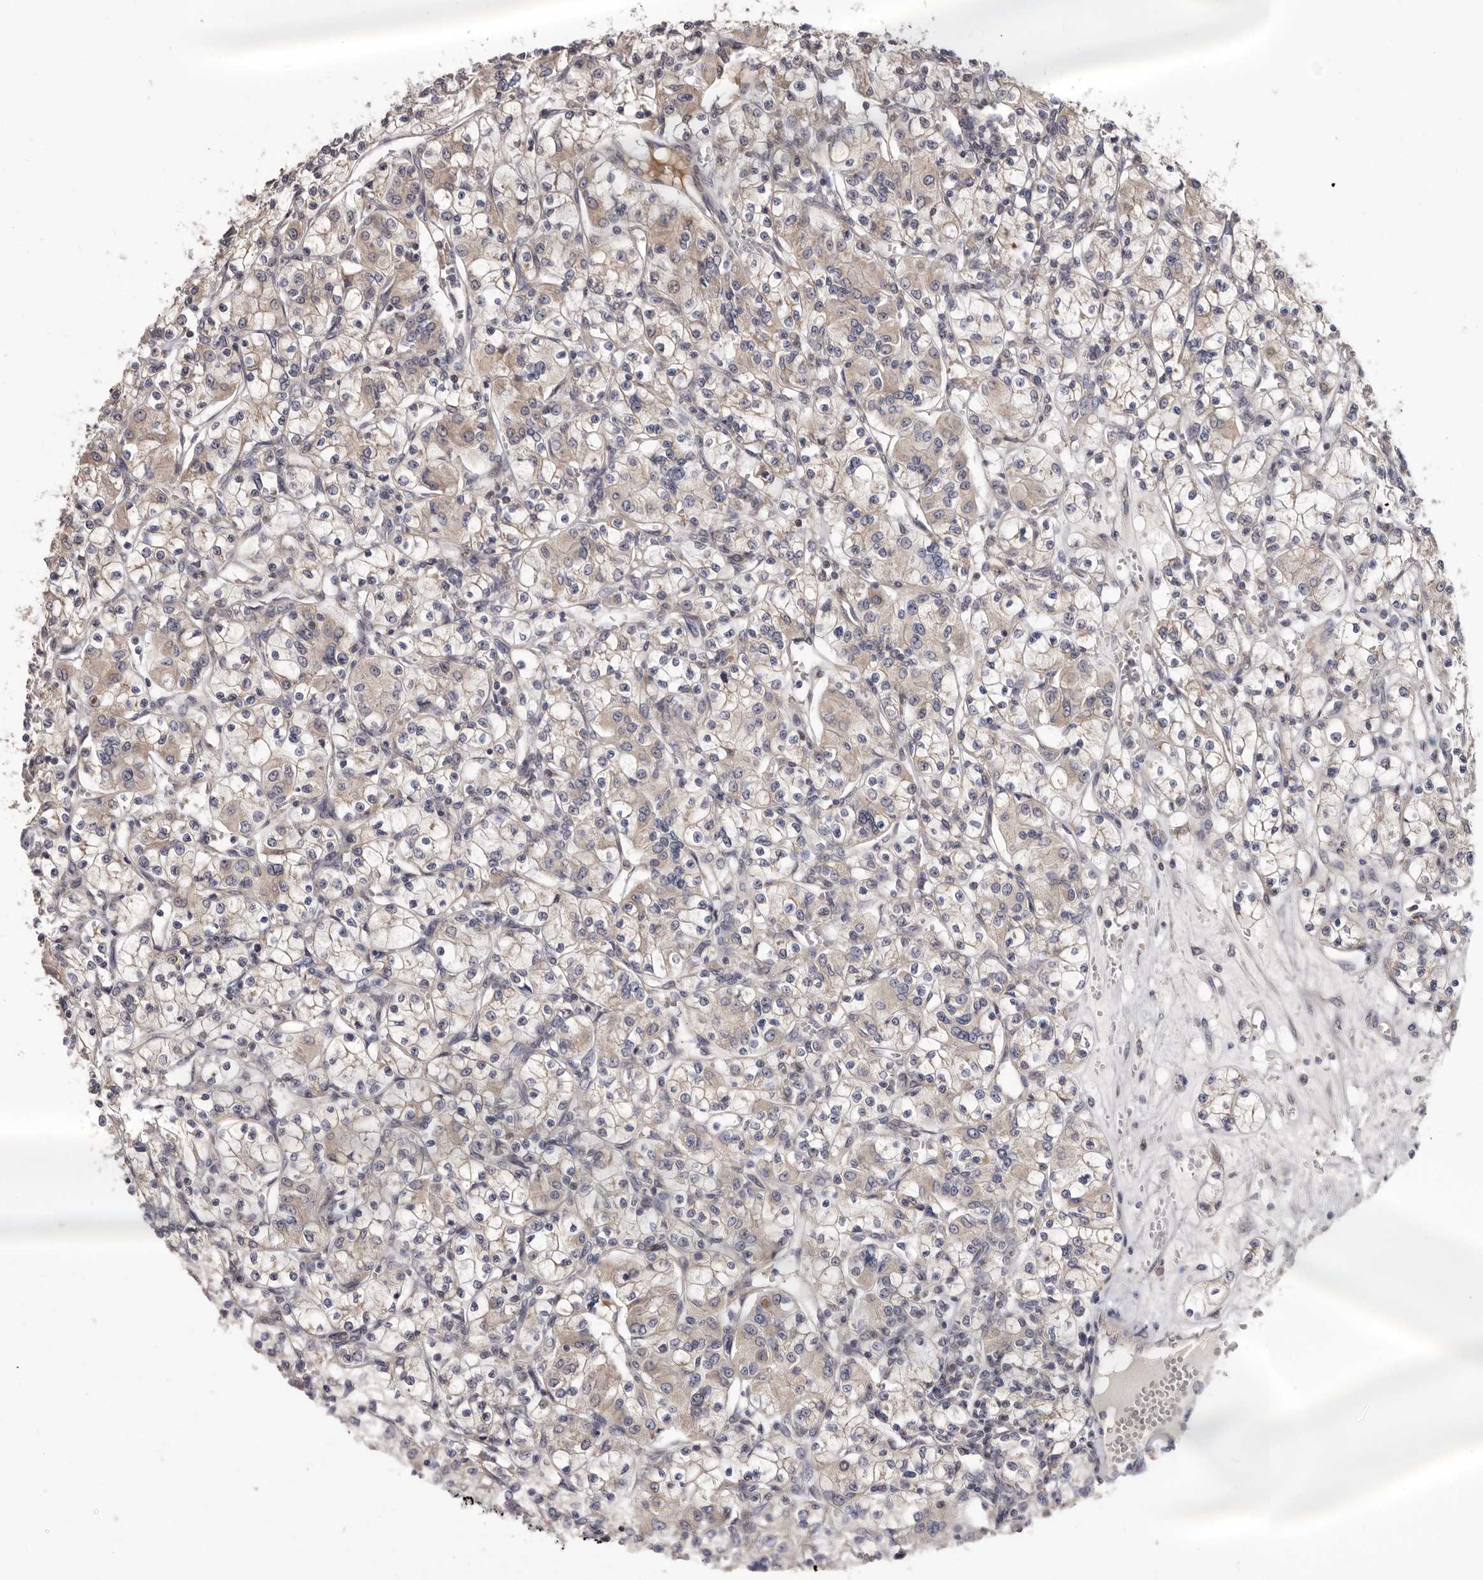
{"staining": {"intensity": "negative", "quantity": "none", "location": "none"}, "tissue": "renal cancer", "cell_type": "Tumor cells", "image_type": "cancer", "snomed": [{"axis": "morphology", "description": "Adenocarcinoma, NOS"}, {"axis": "topography", "description": "Kidney"}], "caption": "This image is of renal cancer stained with immunohistochemistry (IHC) to label a protein in brown with the nuclei are counter-stained blue. There is no staining in tumor cells.", "gene": "ASIC5", "patient": {"sex": "female", "age": 59}}